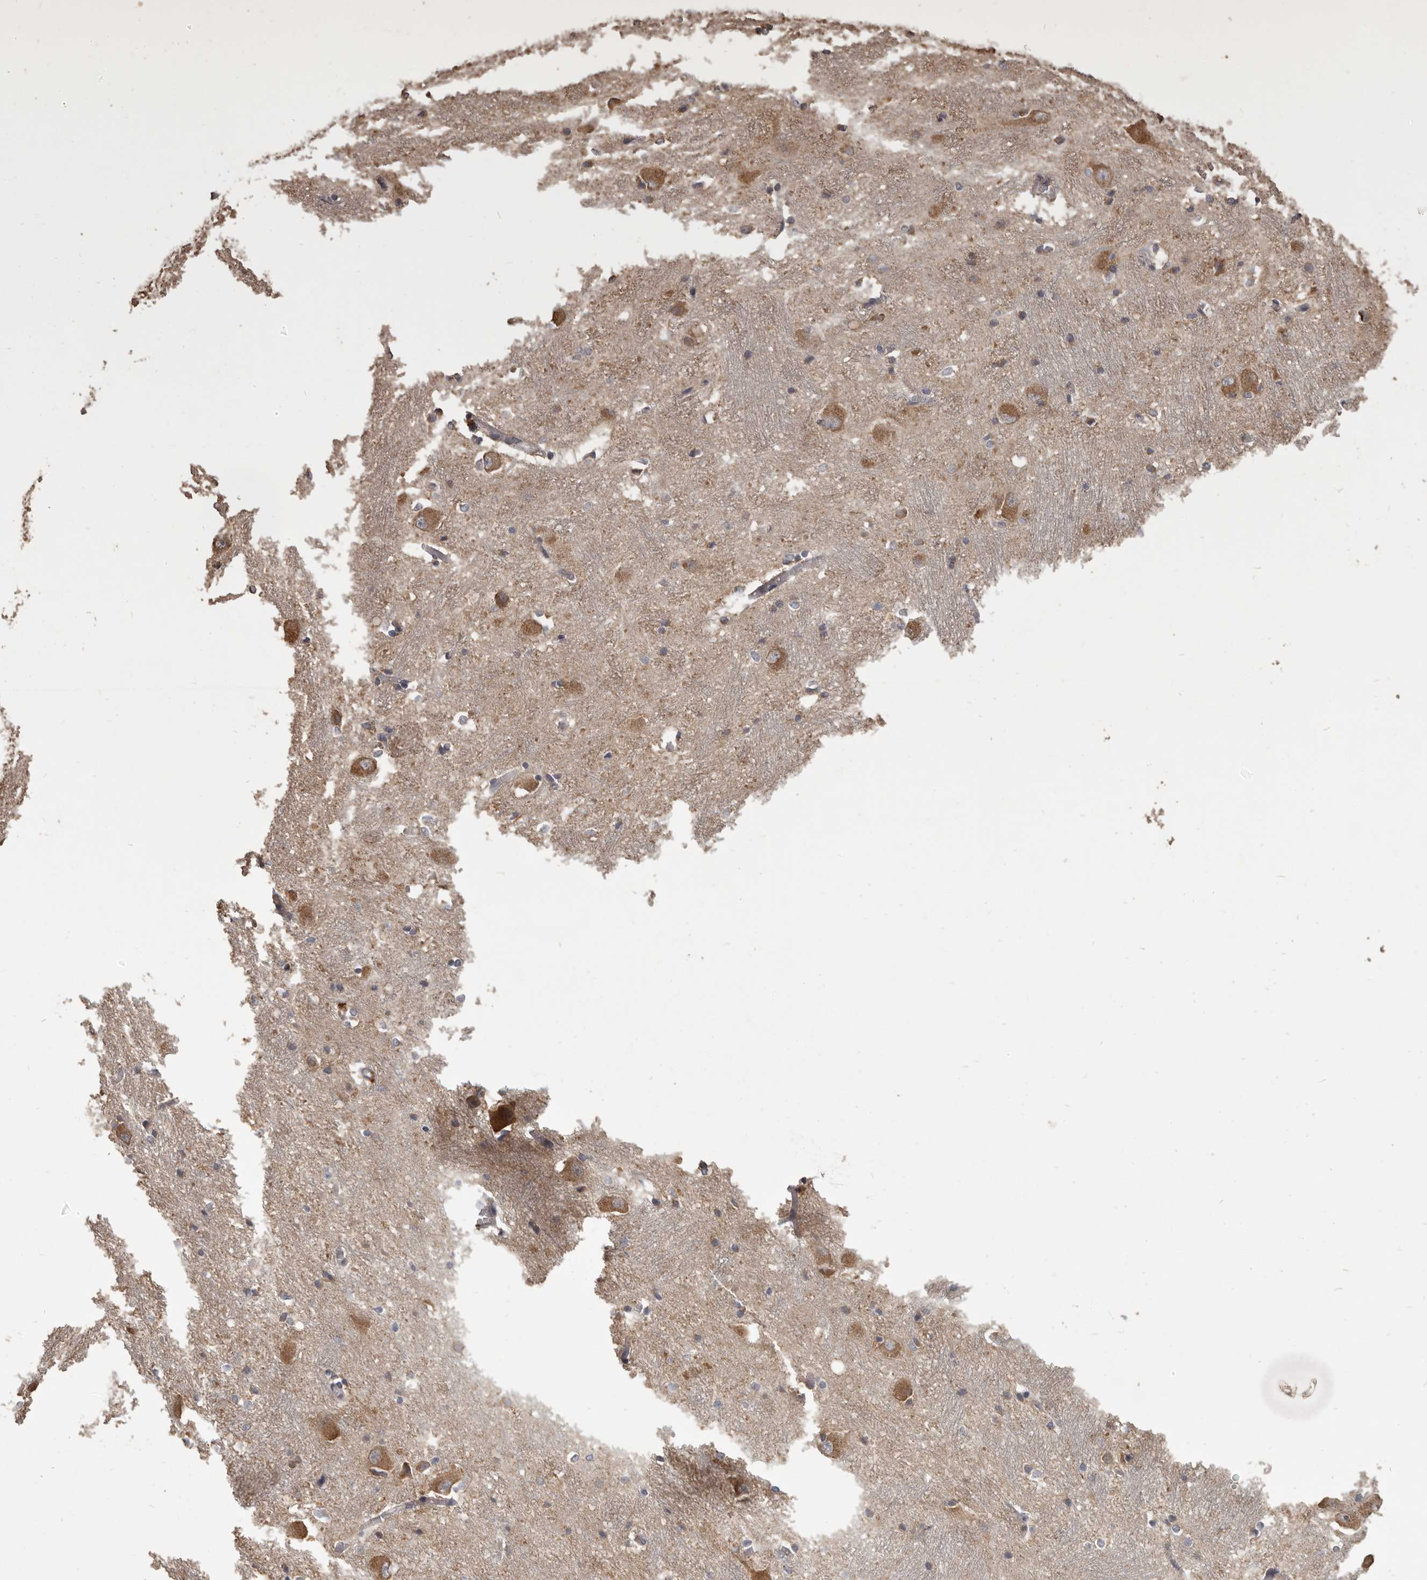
{"staining": {"intensity": "negative", "quantity": "none", "location": "none"}, "tissue": "caudate", "cell_type": "Glial cells", "image_type": "normal", "snomed": [{"axis": "morphology", "description": "Normal tissue, NOS"}, {"axis": "topography", "description": "Lateral ventricle wall"}], "caption": "High magnification brightfield microscopy of unremarkable caudate stained with DAB (3,3'-diaminobenzidine) (brown) and counterstained with hematoxylin (blue): glial cells show no significant expression. (Immunohistochemistry, brightfield microscopy, high magnification).", "gene": "MGAT5", "patient": {"sex": "male", "age": 37}}